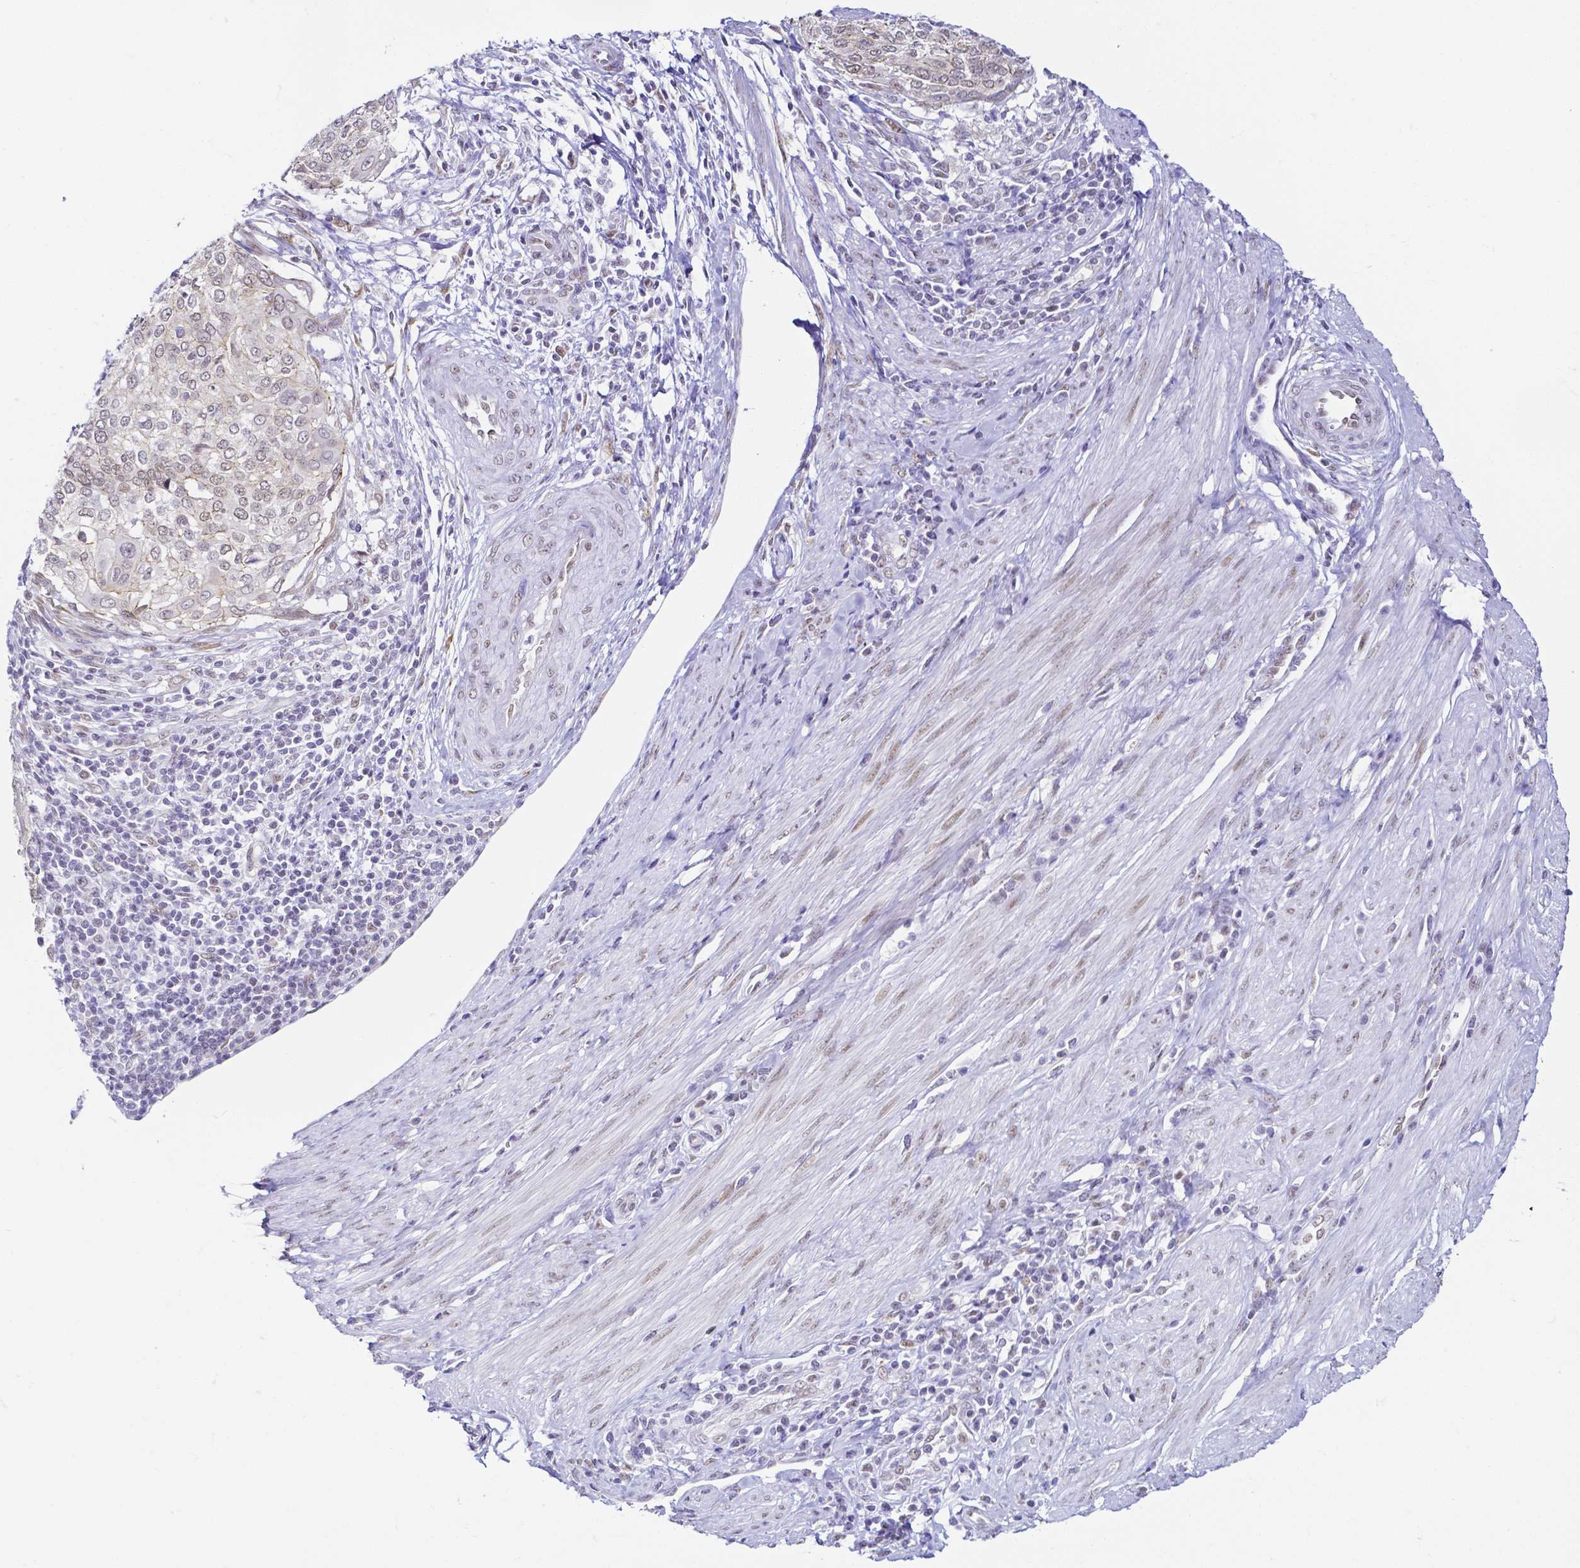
{"staining": {"intensity": "weak", "quantity": ">75%", "location": "cytoplasmic/membranous,nuclear"}, "tissue": "cervical cancer", "cell_type": "Tumor cells", "image_type": "cancer", "snomed": [{"axis": "morphology", "description": "Squamous cell carcinoma, NOS"}, {"axis": "topography", "description": "Cervix"}], "caption": "Cervical squamous cell carcinoma stained with a protein marker demonstrates weak staining in tumor cells.", "gene": "FAM83G", "patient": {"sex": "female", "age": 38}}